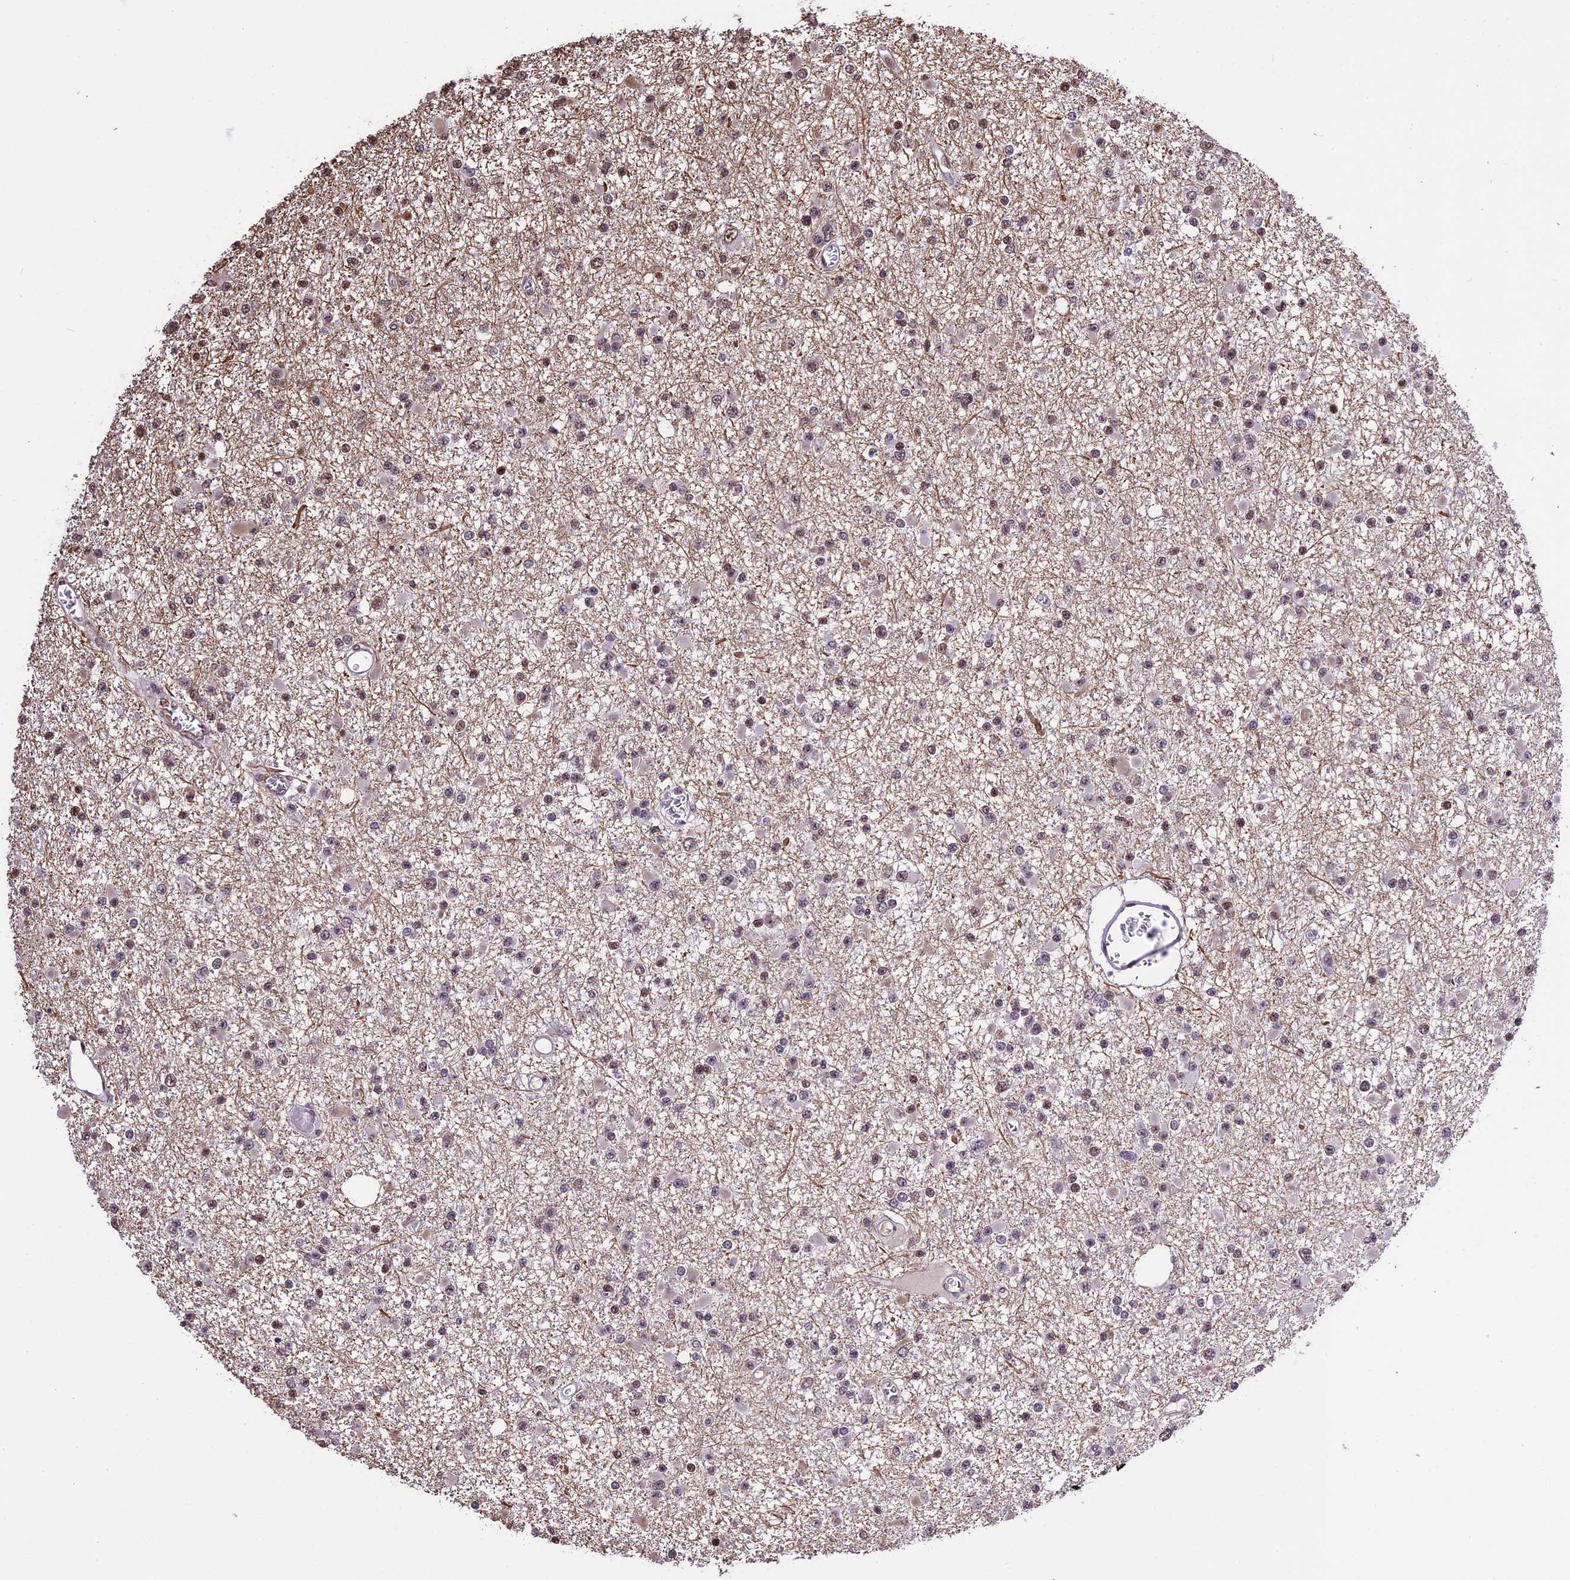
{"staining": {"intensity": "weak", "quantity": "25%-75%", "location": "nuclear"}, "tissue": "glioma", "cell_type": "Tumor cells", "image_type": "cancer", "snomed": [{"axis": "morphology", "description": "Glioma, malignant, Low grade"}, {"axis": "topography", "description": "Brain"}], "caption": "A brown stain shows weak nuclear staining of a protein in glioma tumor cells. (Stains: DAB in brown, nuclei in blue, Microscopy: brightfield microscopy at high magnification).", "gene": "POLR3E", "patient": {"sex": "female", "age": 22}}